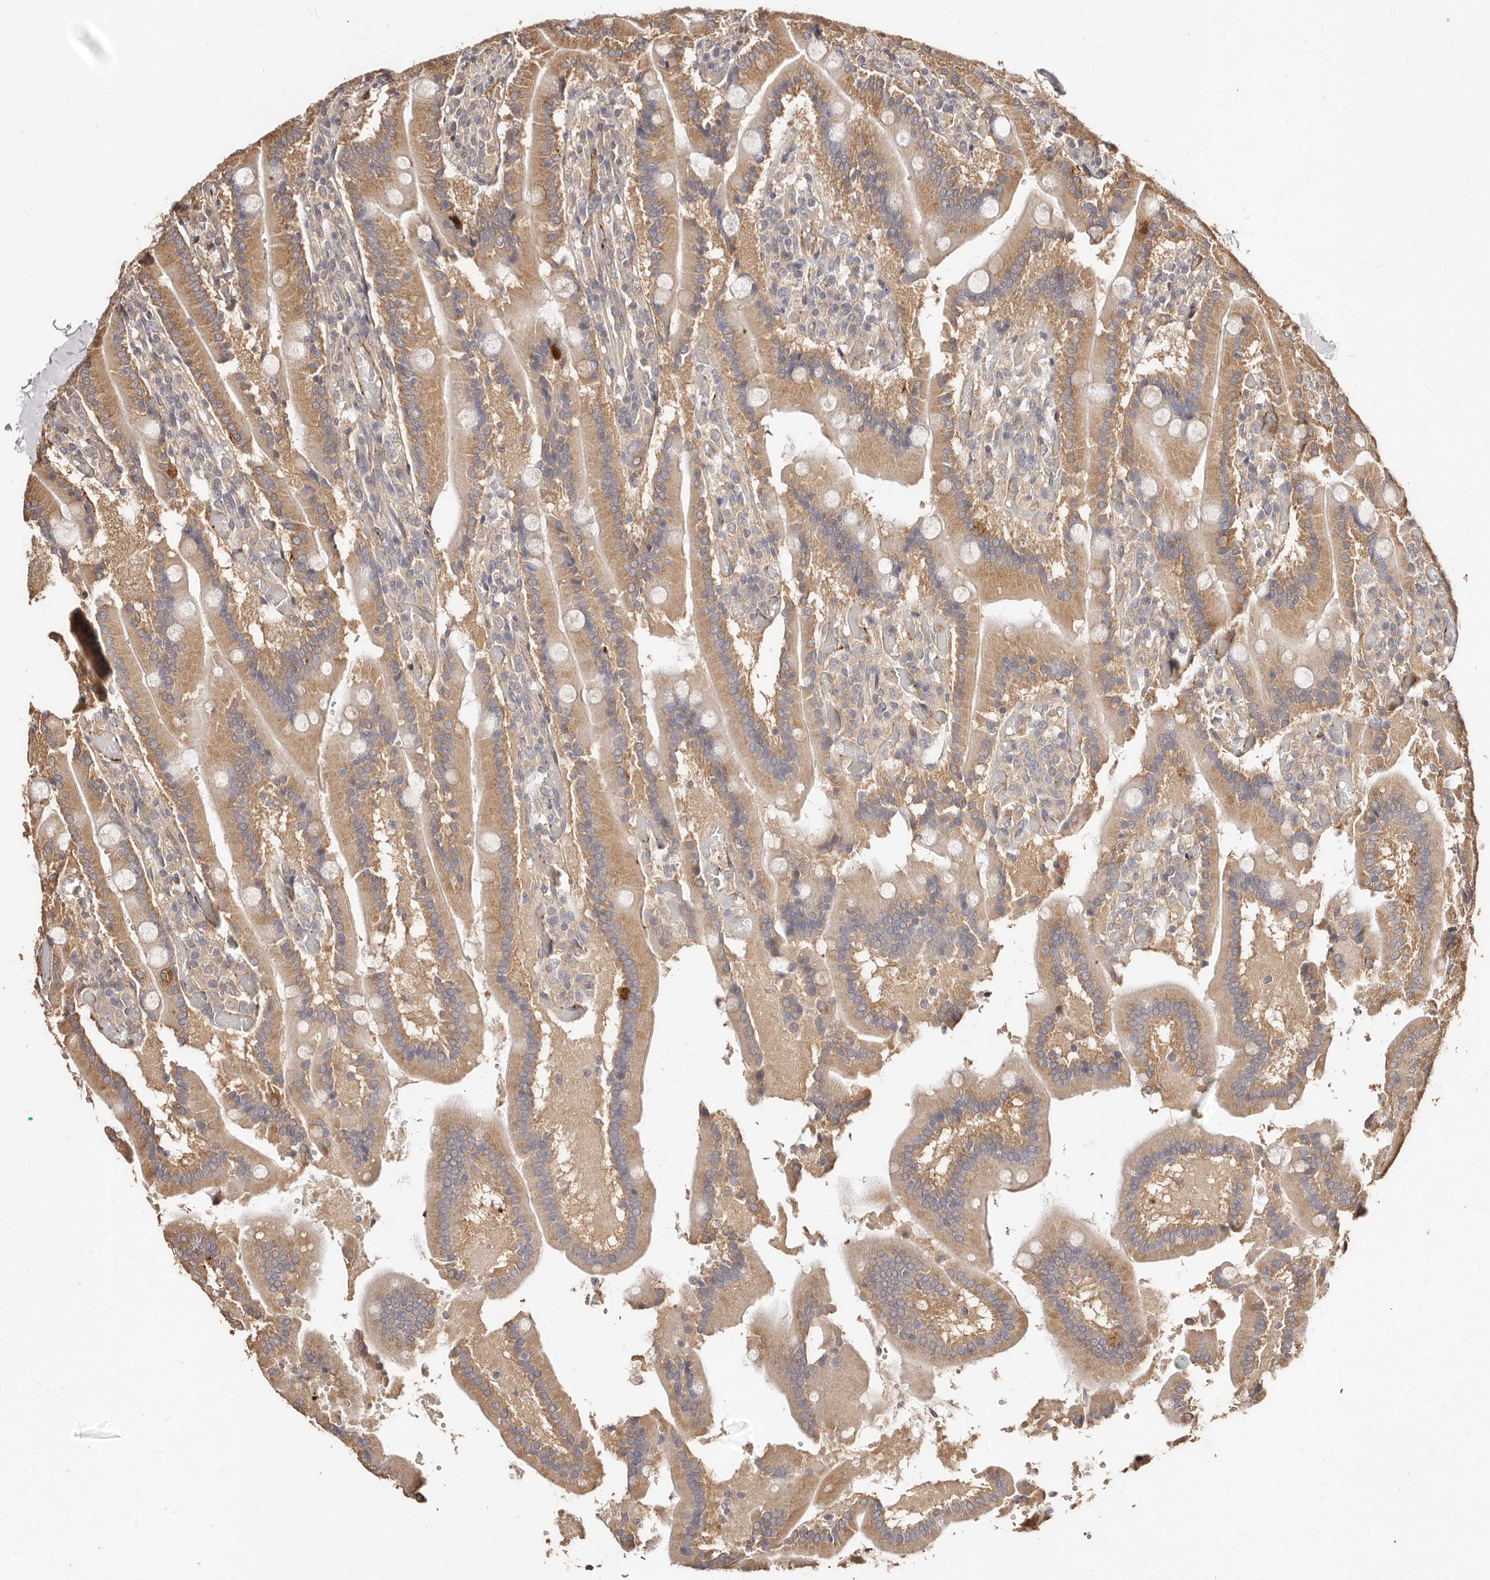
{"staining": {"intensity": "moderate", "quantity": ">75%", "location": "cytoplasmic/membranous"}, "tissue": "duodenum", "cell_type": "Glandular cells", "image_type": "normal", "snomed": [{"axis": "morphology", "description": "Normal tissue, NOS"}, {"axis": "topography", "description": "Duodenum"}], "caption": "The histopathology image demonstrates immunohistochemical staining of normal duodenum. There is moderate cytoplasmic/membranous positivity is seen in approximately >75% of glandular cells. The protein is shown in brown color, while the nuclei are stained blue.", "gene": "CCL14", "patient": {"sex": "female", "age": 62}}